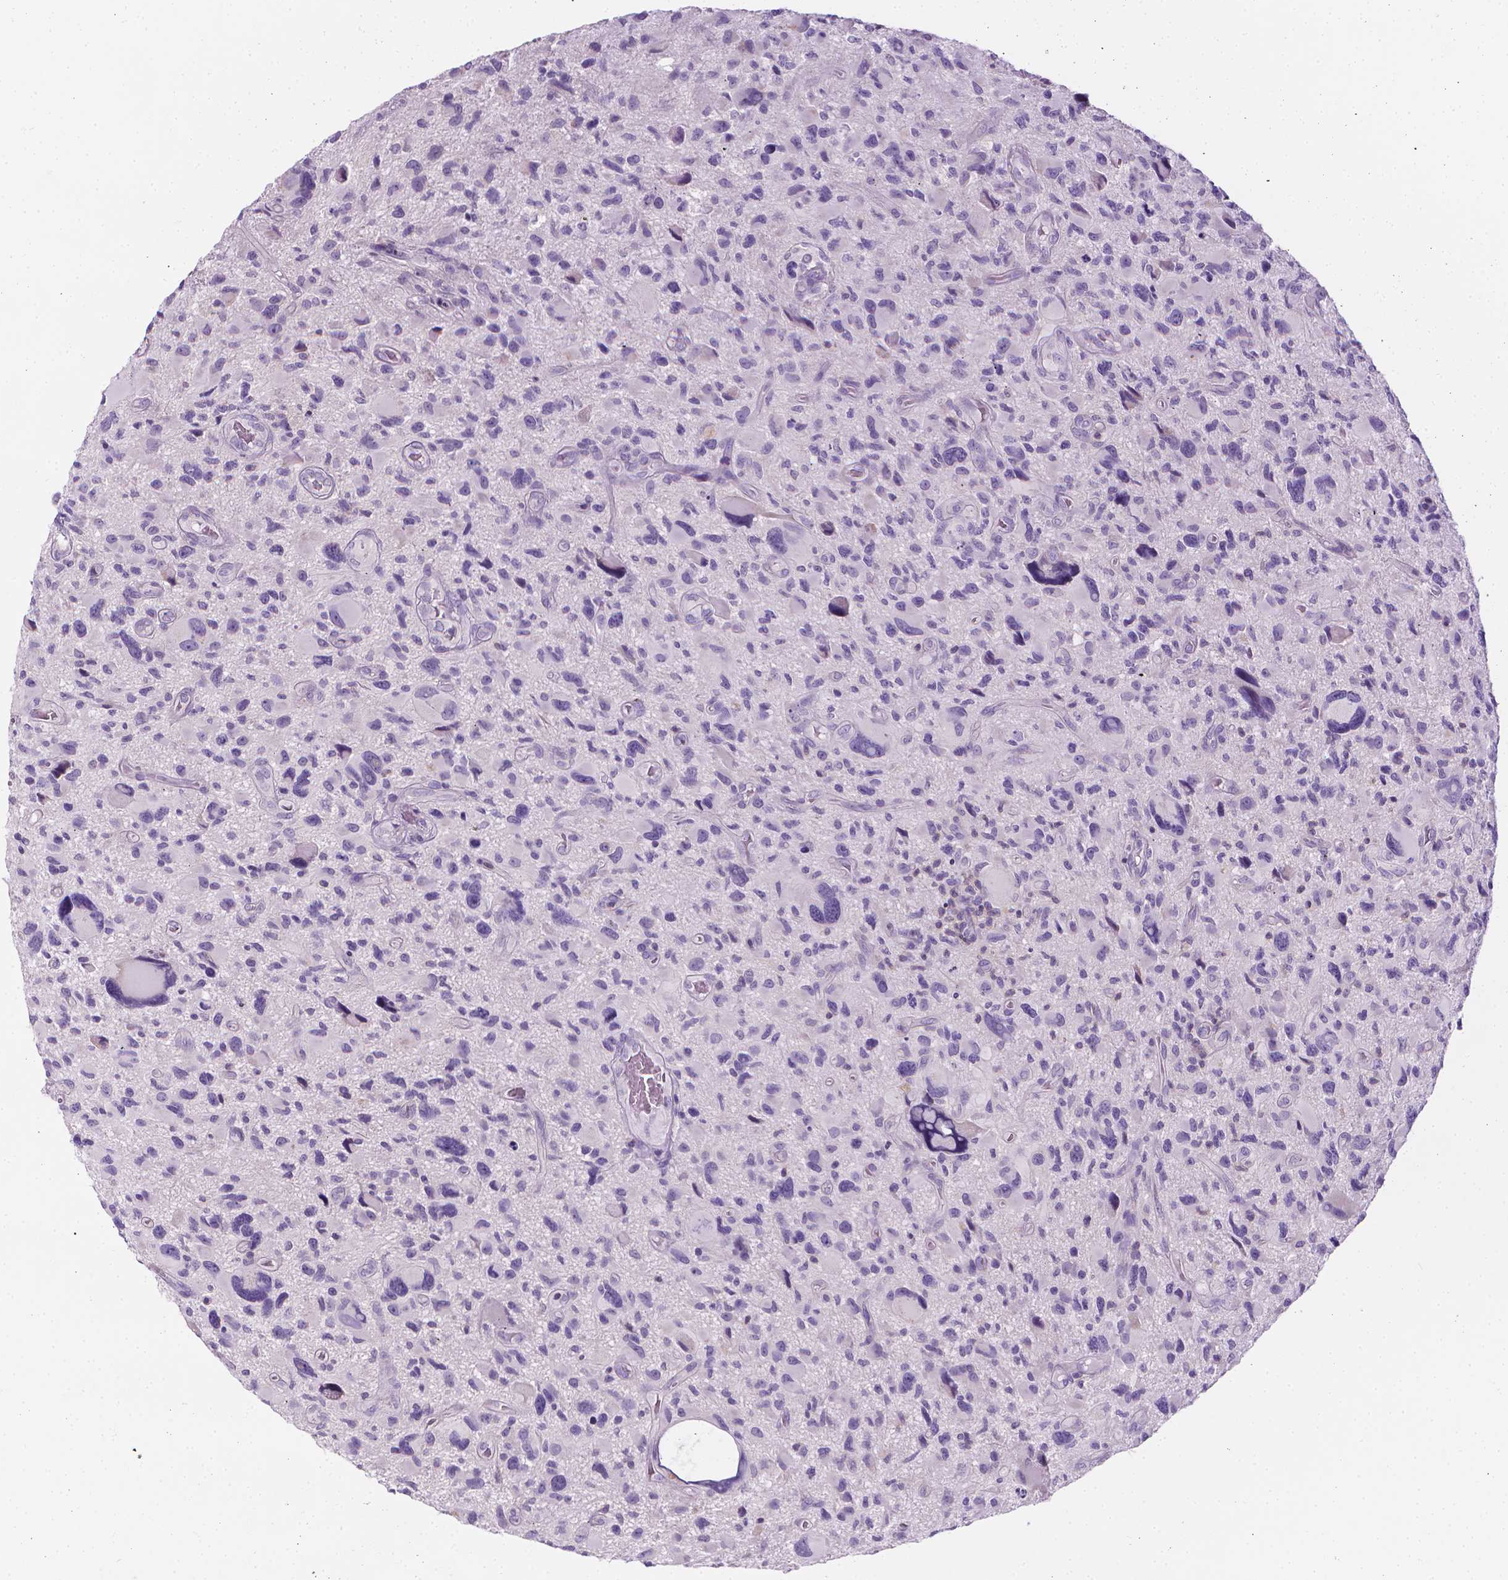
{"staining": {"intensity": "negative", "quantity": "none", "location": "none"}, "tissue": "glioma", "cell_type": "Tumor cells", "image_type": "cancer", "snomed": [{"axis": "morphology", "description": "Glioma, malignant, NOS"}, {"axis": "morphology", "description": "Glioma, malignant, High grade"}, {"axis": "topography", "description": "Brain"}], "caption": "The micrograph demonstrates no staining of tumor cells in malignant glioma (high-grade). The staining was performed using DAB (3,3'-diaminobenzidine) to visualize the protein expression in brown, while the nuclei were stained in blue with hematoxylin (Magnification: 20x).", "gene": "DCAF8L1", "patient": {"sex": "female", "age": 71}}